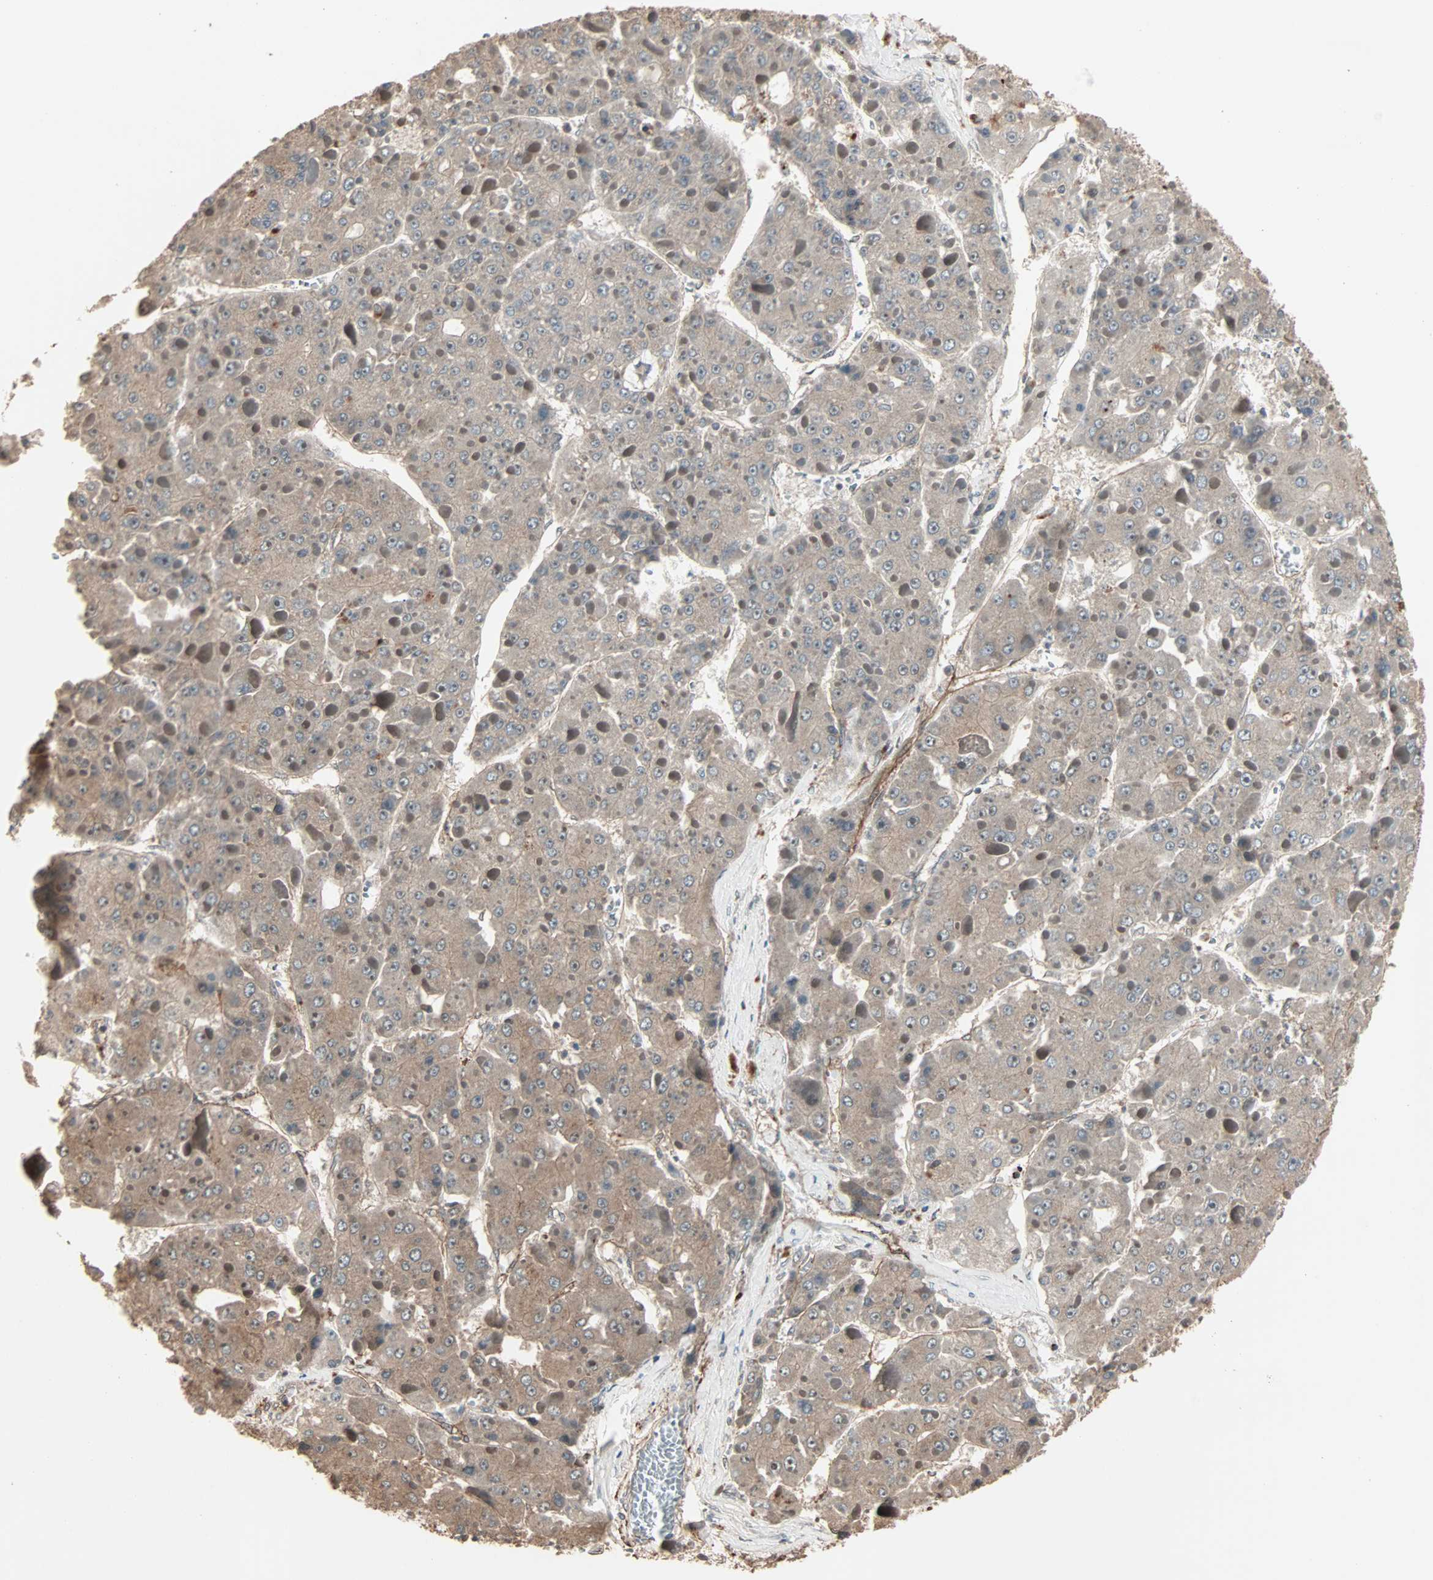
{"staining": {"intensity": "weak", "quantity": ">75%", "location": "cytoplasmic/membranous"}, "tissue": "liver cancer", "cell_type": "Tumor cells", "image_type": "cancer", "snomed": [{"axis": "morphology", "description": "Carcinoma, Hepatocellular, NOS"}, {"axis": "topography", "description": "Liver"}], "caption": "An immunohistochemistry histopathology image of neoplastic tissue is shown. Protein staining in brown highlights weak cytoplasmic/membranous positivity in liver hepatocellular carcinoma within tumor cells.", "gene": "CALCRL", "patient": {"sex": "female", "age": 73}}